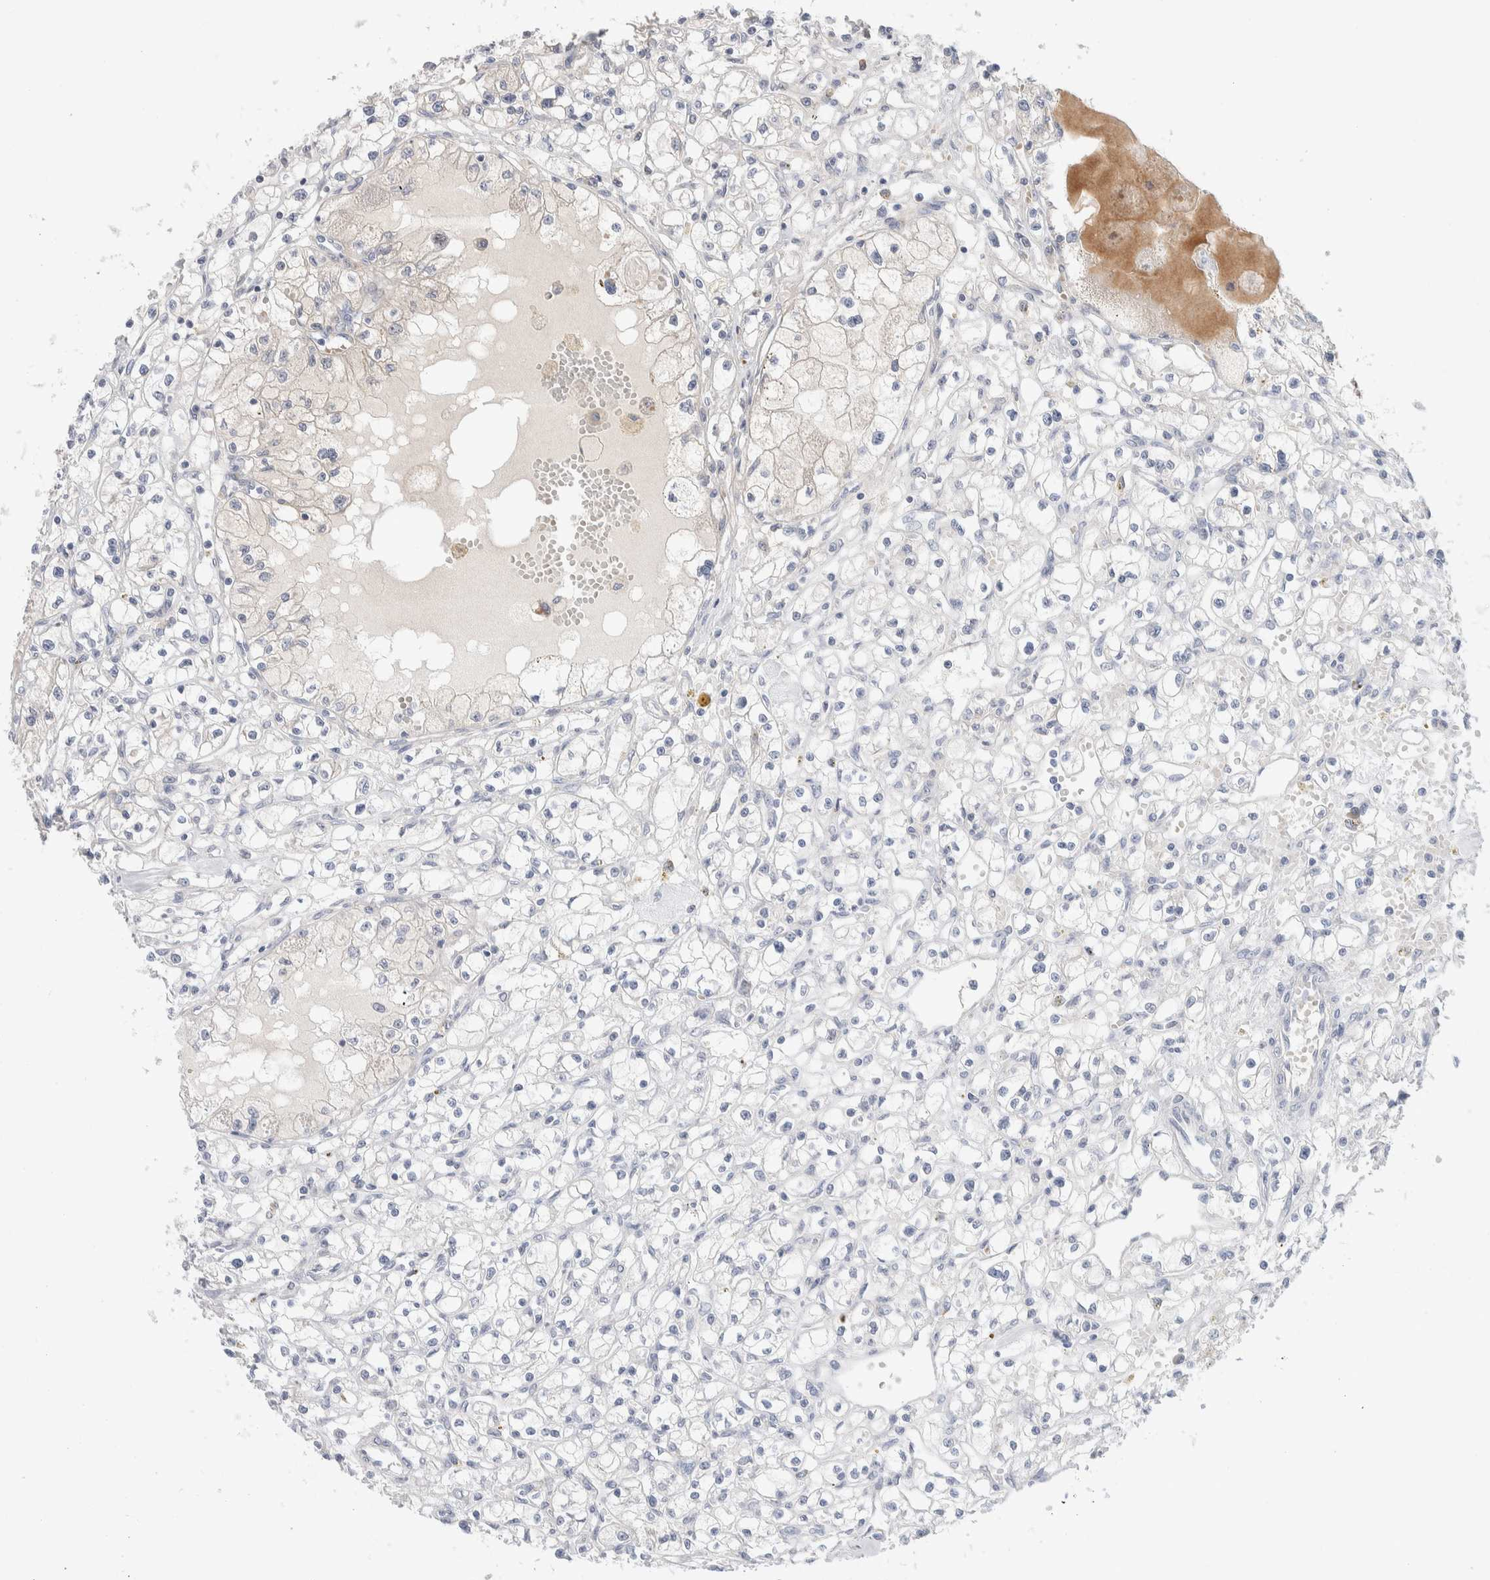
{"staining": {"intensity": "negative", "quantity": "none", "location": "none"}, "tissue": "renal cancer", "cell_type": "Tumor cells", "image_type": "cancer", "snomed": [{"axis": "morphology", "description": "Adenocarcinoma, NOS"}, {"axis": "topography", "description": "Kidney"}], "caption": "This is an immunohistochemistry histopathology image of adenocarcinoma (renal). There is no staining in tumor cells.", "gene": "RUSF1", "patient": {"sex": "male", "age": 56}}